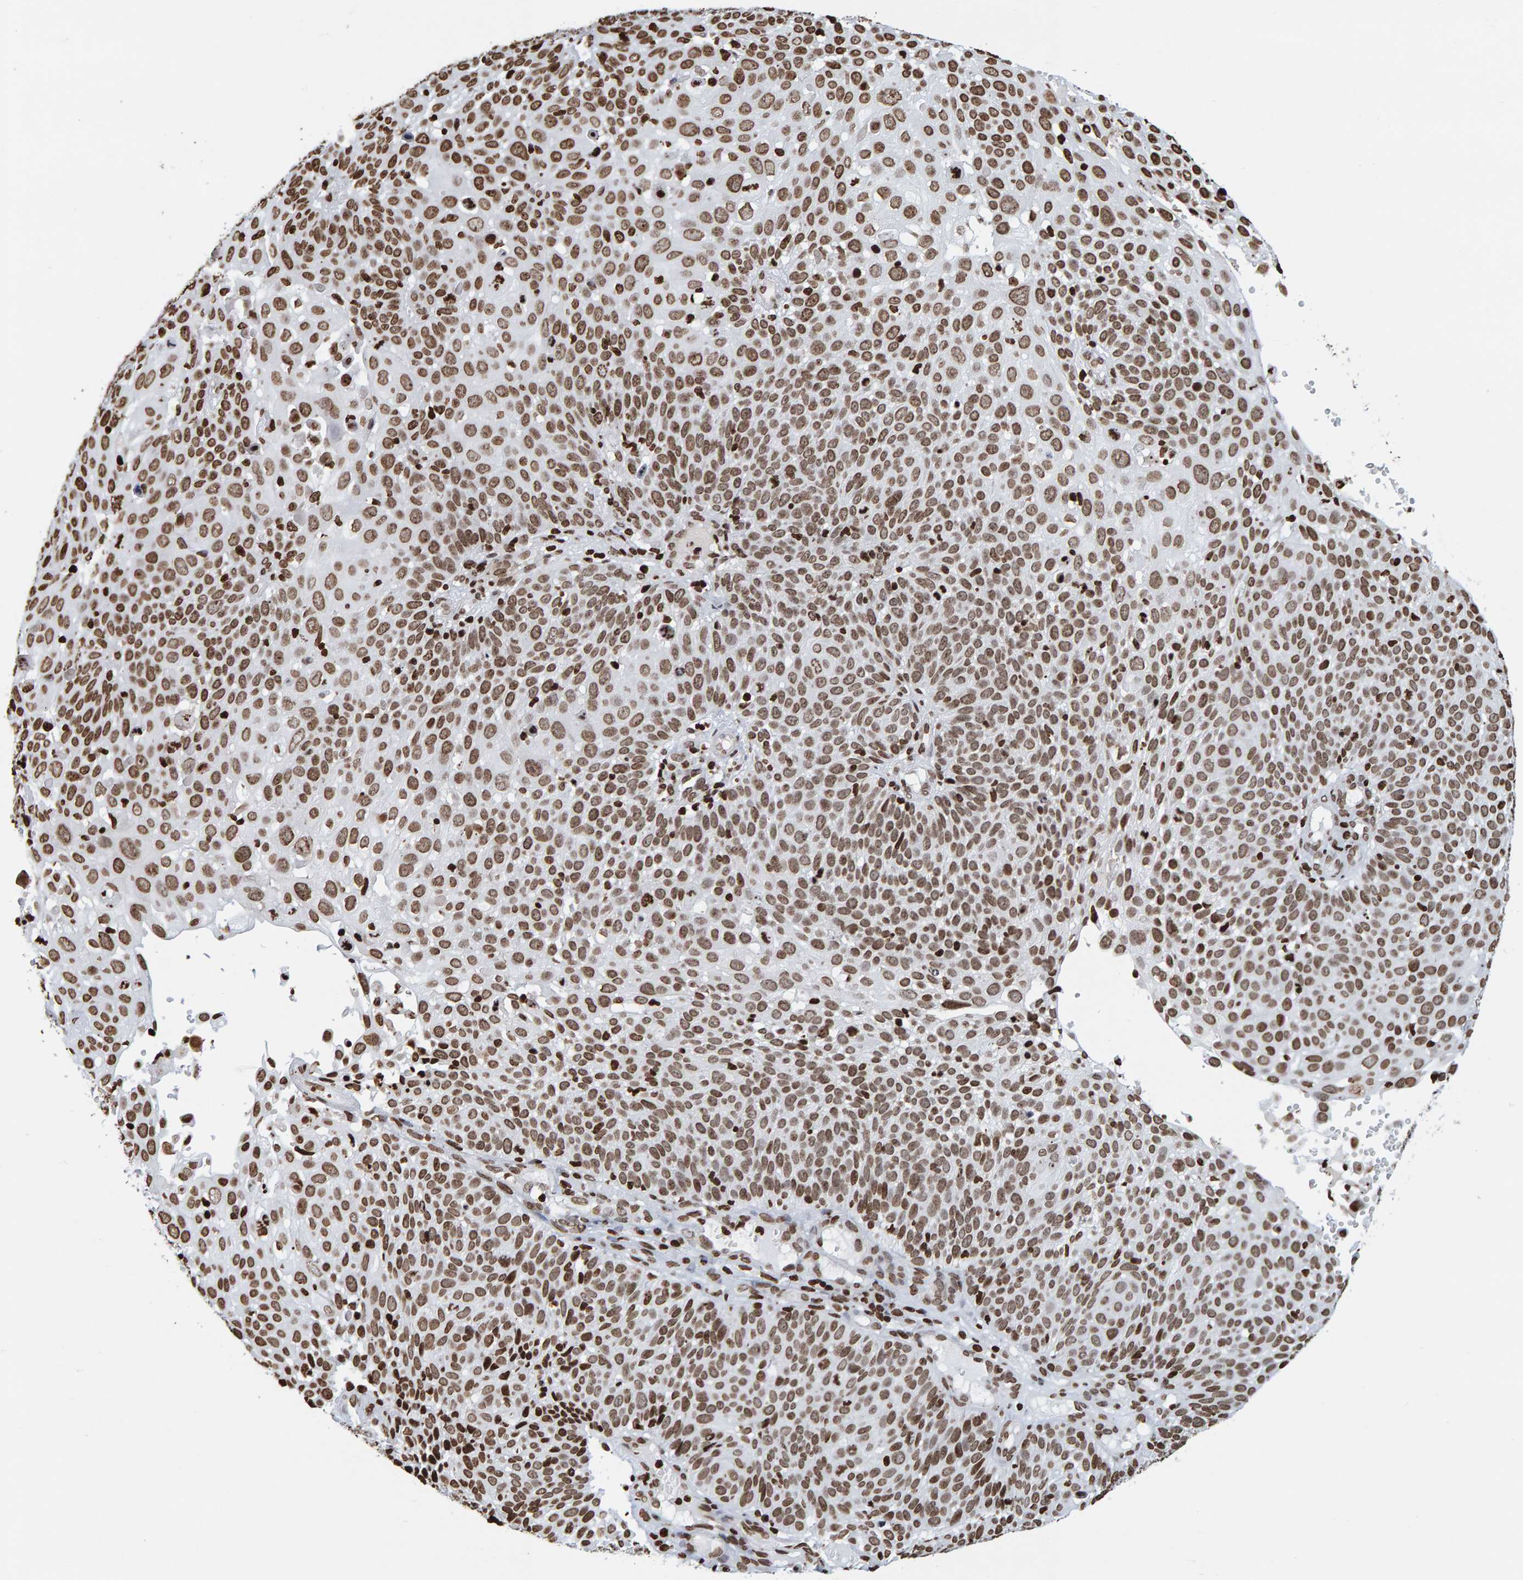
{"staining": {"intensity": "moderate", "quantity": ">75%", "location": "nuclear"}, "tissue": "cervical cancer", "cell_type": "Tumor cells", "image_type": "cancer", "snomed": [{"axis": "morphology", "description": "Squamous cell carcinoma, NOS"}, {"axis": "topography", "description": "Cervix"}], "caption": "Immunohistochemistry staining of cervical squamous cell carcinoma, which reveals medium levels of moderate nuclear staining in approximately >75% of tumor cells indicating moderate nuclear protein expression. The staining was performed using DAB (3,3'-diaminobenzidine) (brown) for protein detection and nuclei were counterstained in hematoxylin (blue).", "gene": "BRF2", "patient": {"sex": "female", "age": 74}}